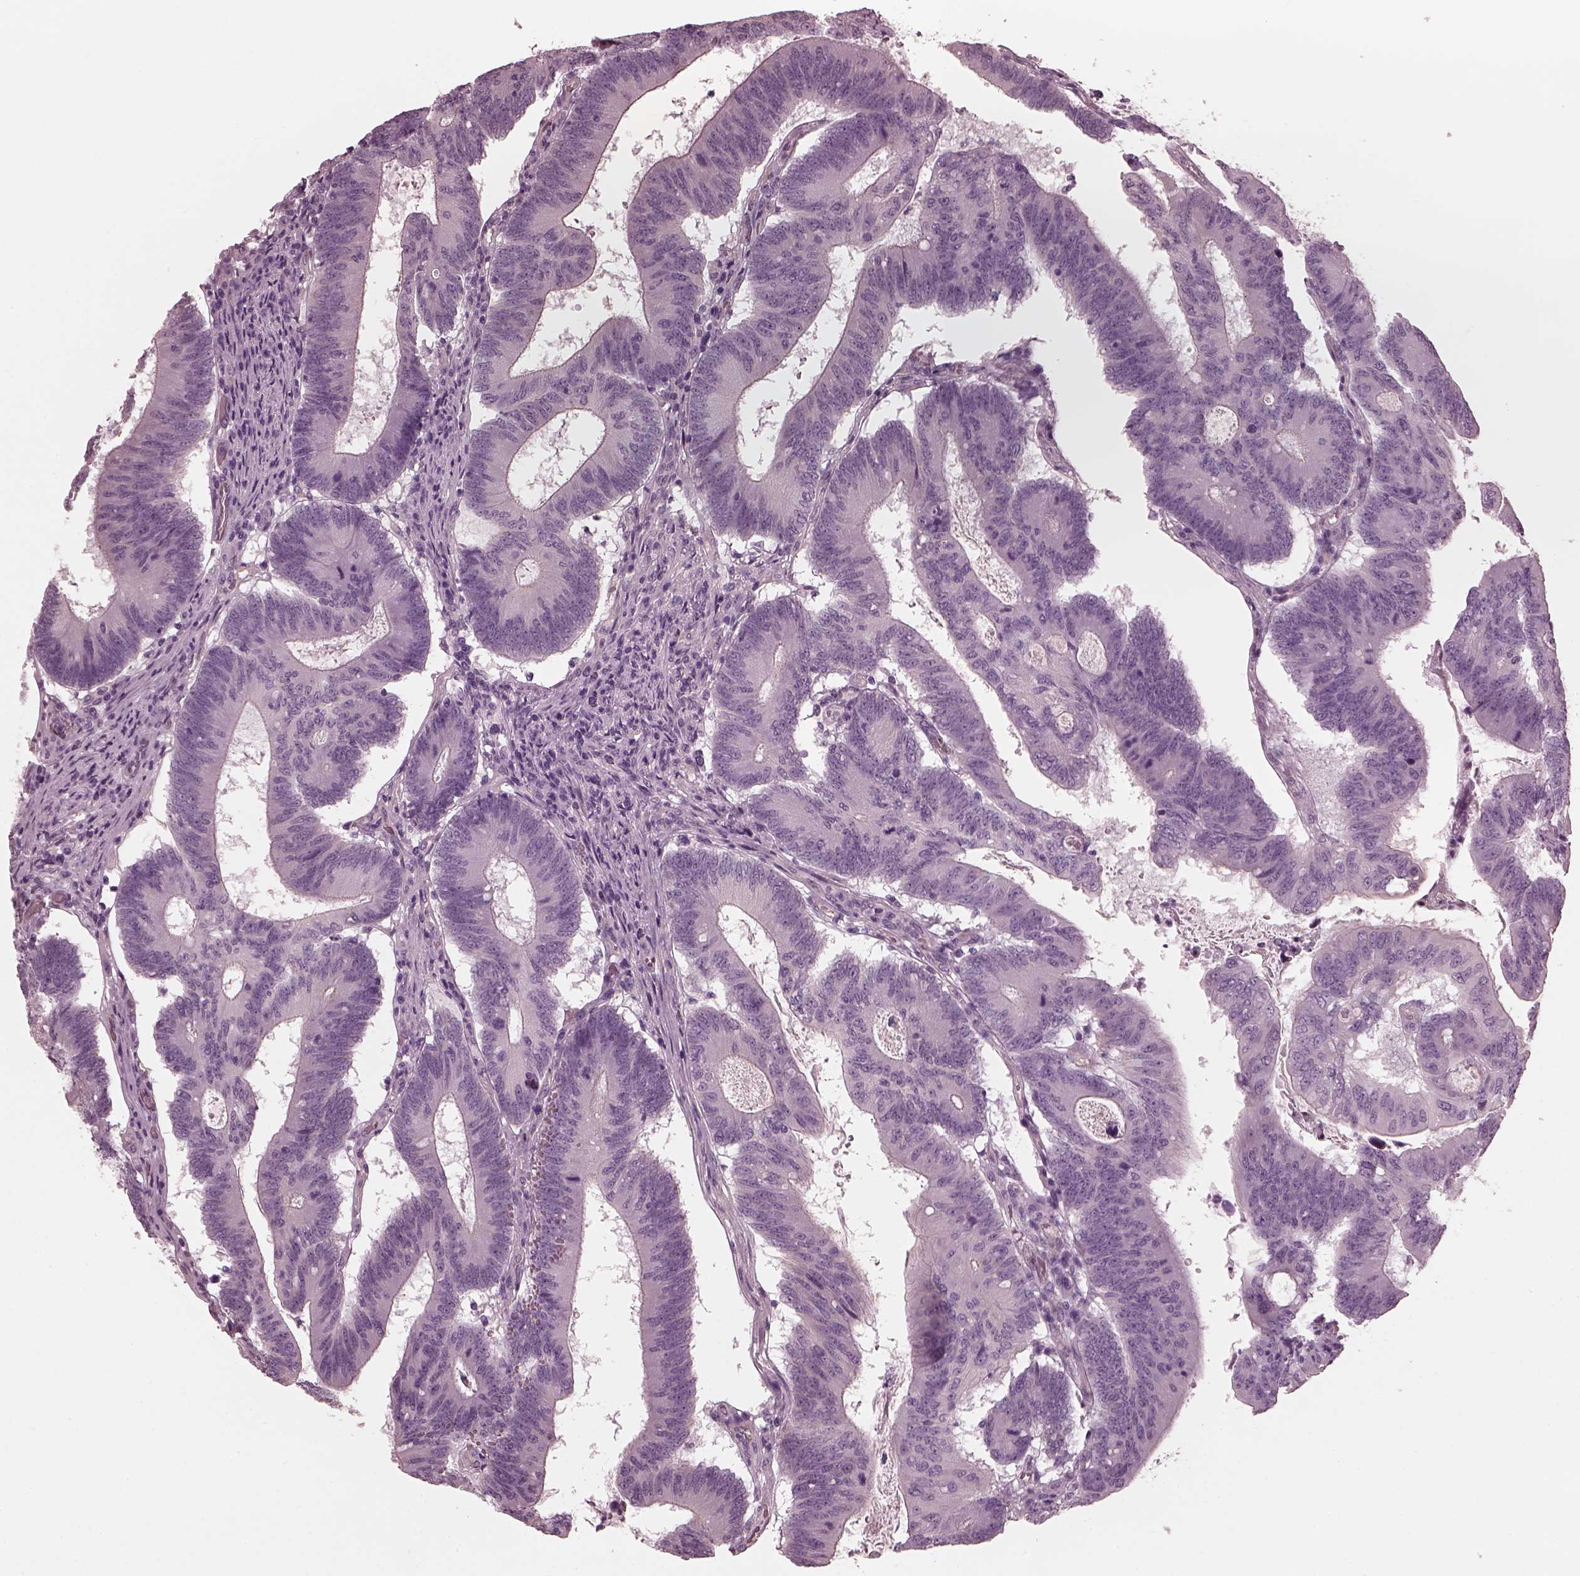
{"staining": {"intensity": "negative", "quantity": "none", "location": "none"}, "tissue": "colorectal cancer", "cell_type": "Tumor cells", "image_type": "cancer", "snomed": [{"axis": "morphology", "description": "Adenocarcinoma, NOS"}, {"axis": "topography", "description": "Colon"}], "caption": "Tumor cells show no significant protein expression in colorectal cancer.", "gene": "CGA", "patient": {"sex": "female", "age": 70}}